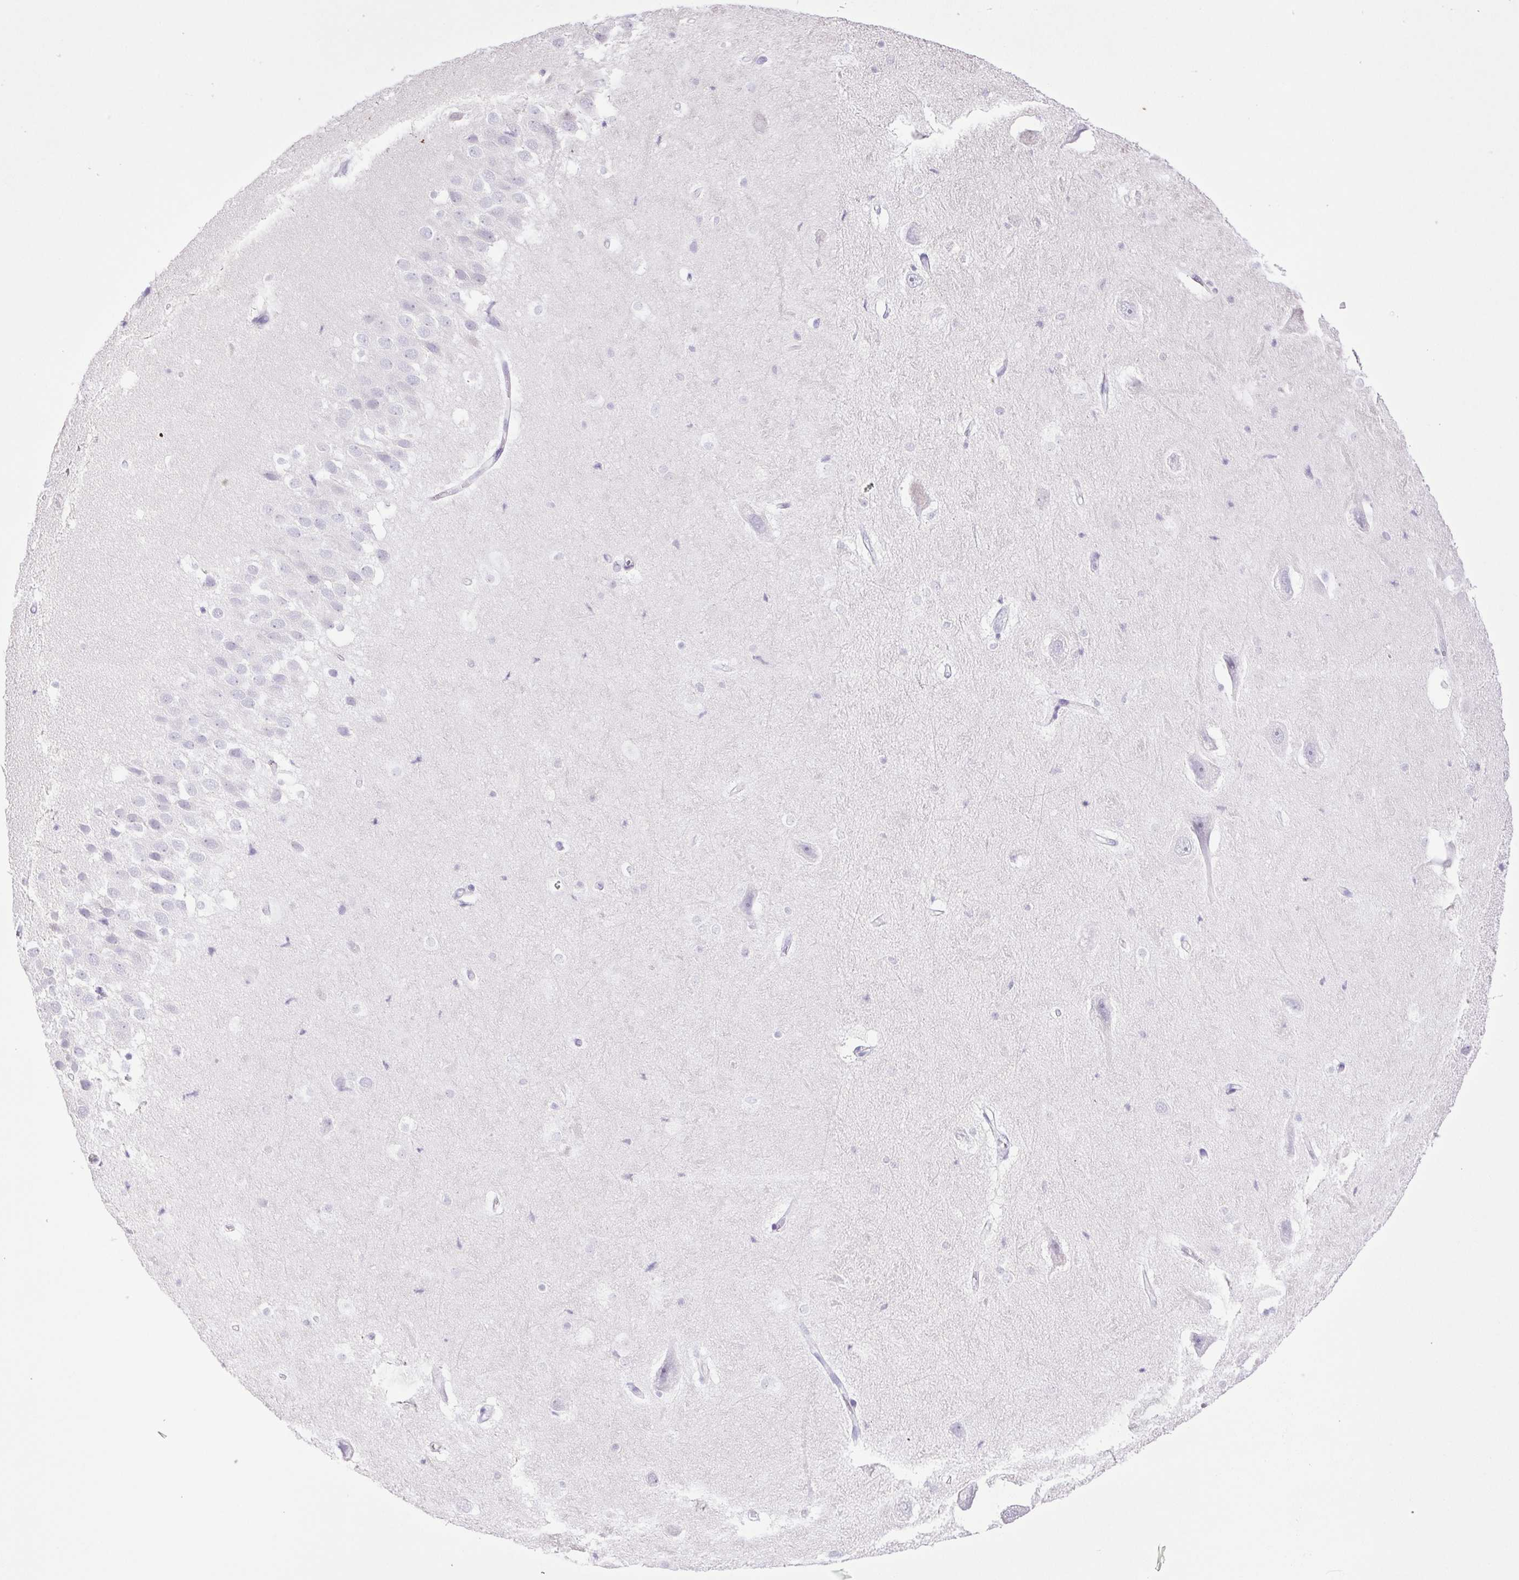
{"staining": {"intensity": "negative", "quantity": "none", "location": "none"}, "tissue": "hippocampus", "cell_type": "Glial cells", "image_type": "normal", "snomed": [{"axis": "morphology", "description": "Normal tissue, NOS"}, {"axis": "topography", "description": "Hippocampus"}], "caption": "The photomicrograph displays no significant positivity in glial cells of hippocampus.", "gene": "CDSN", "patient": {"sex": "male", "age": 26}}